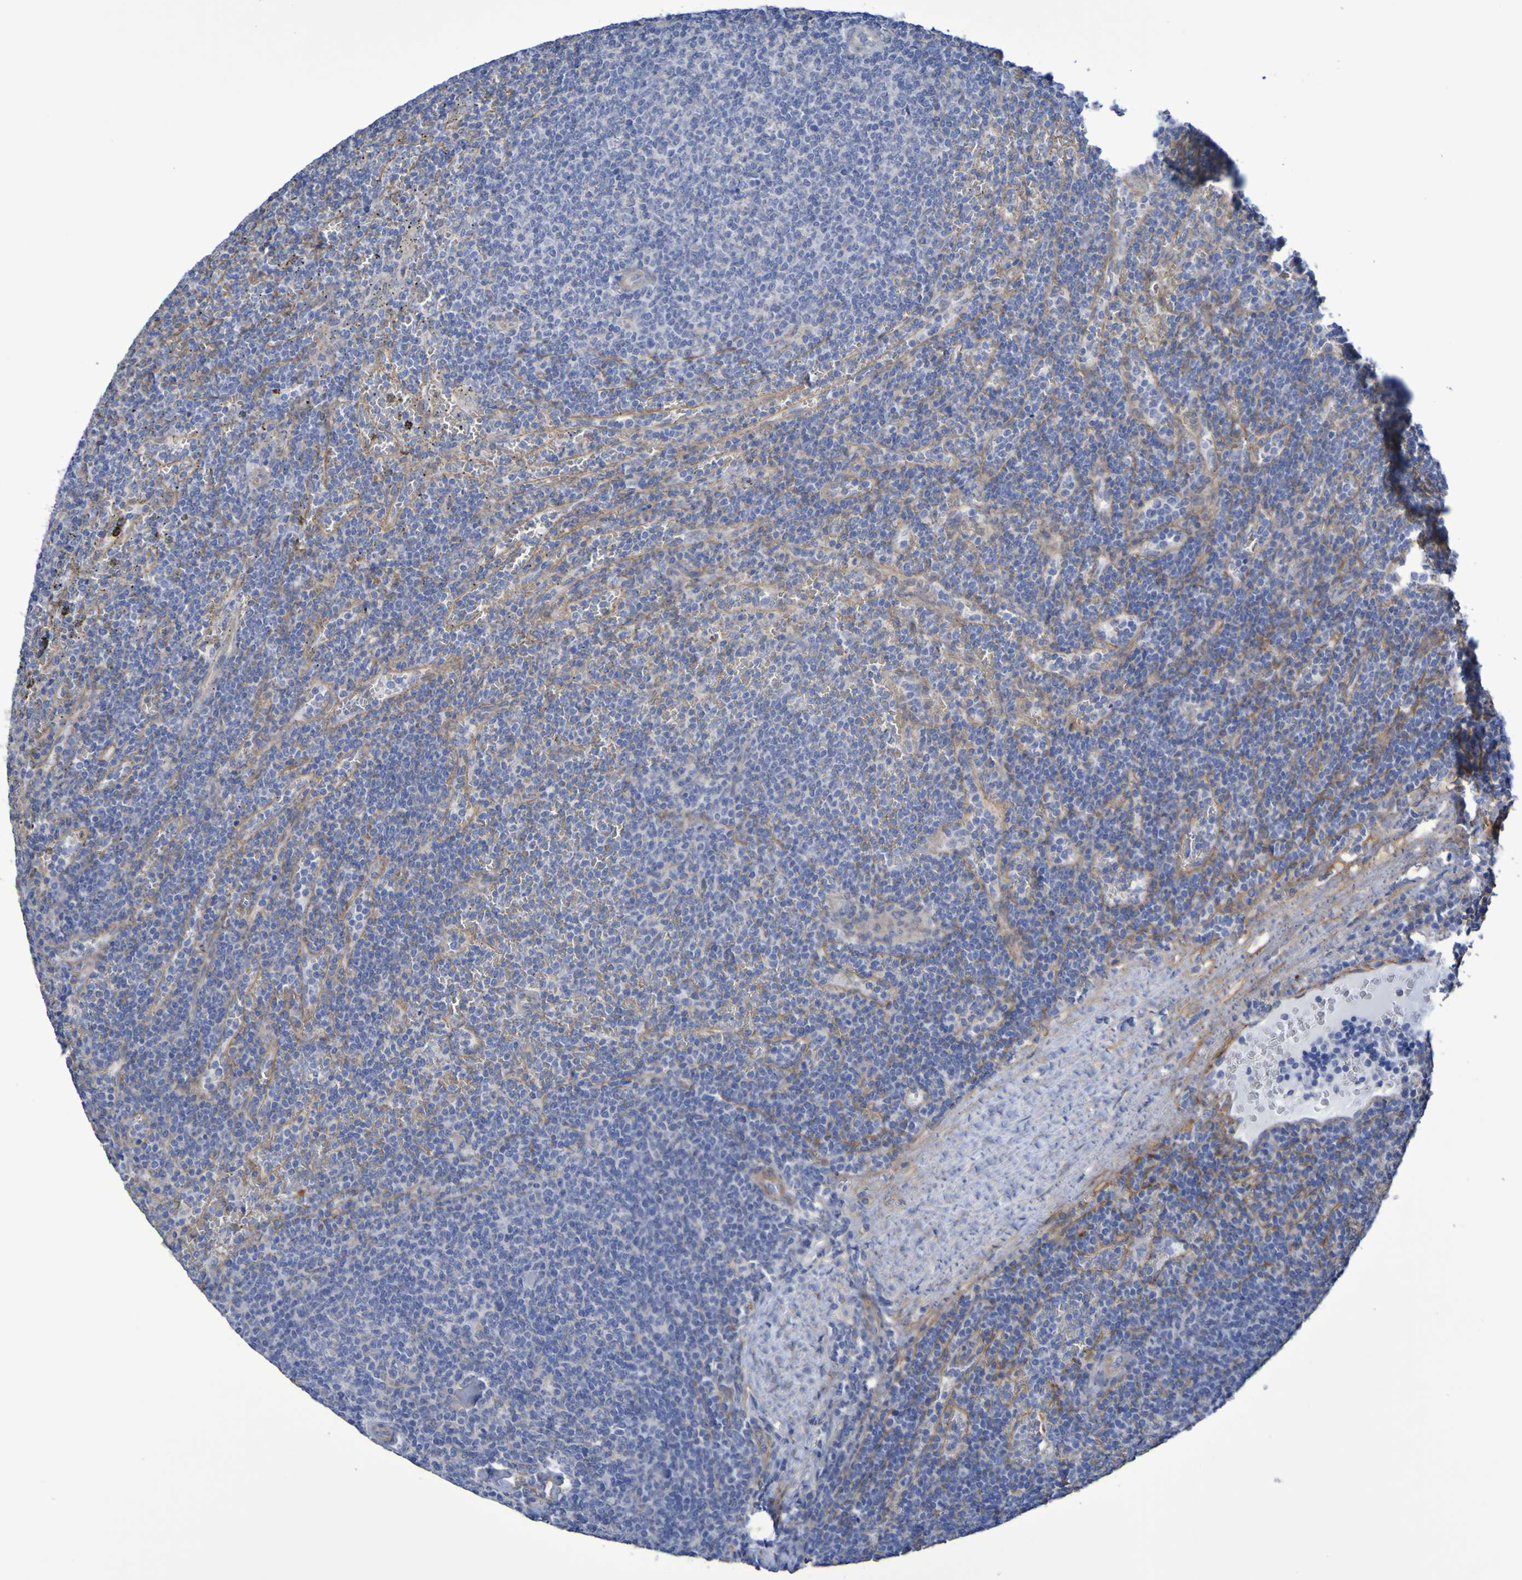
{"staining": {"intensity": "negative", "quantity": "none", "location": "none"}, "tissue": "lymphoma", "cell_type": "Tumor cells", "image_type": "cancer", "snomed": [{"axis": "morphology", "description": "Malignant lymphoma, non-Hodgkin's type, Low grade"}, {"axis": "topography", "description": "Spleen"}], "caption": "A micrograph of human low-grade malignant lymphoma, non-Hodgkin's type is negative for staining in tumor cells.", "gene": "LPP", "patient": {"sex": "female", "age": 50}}